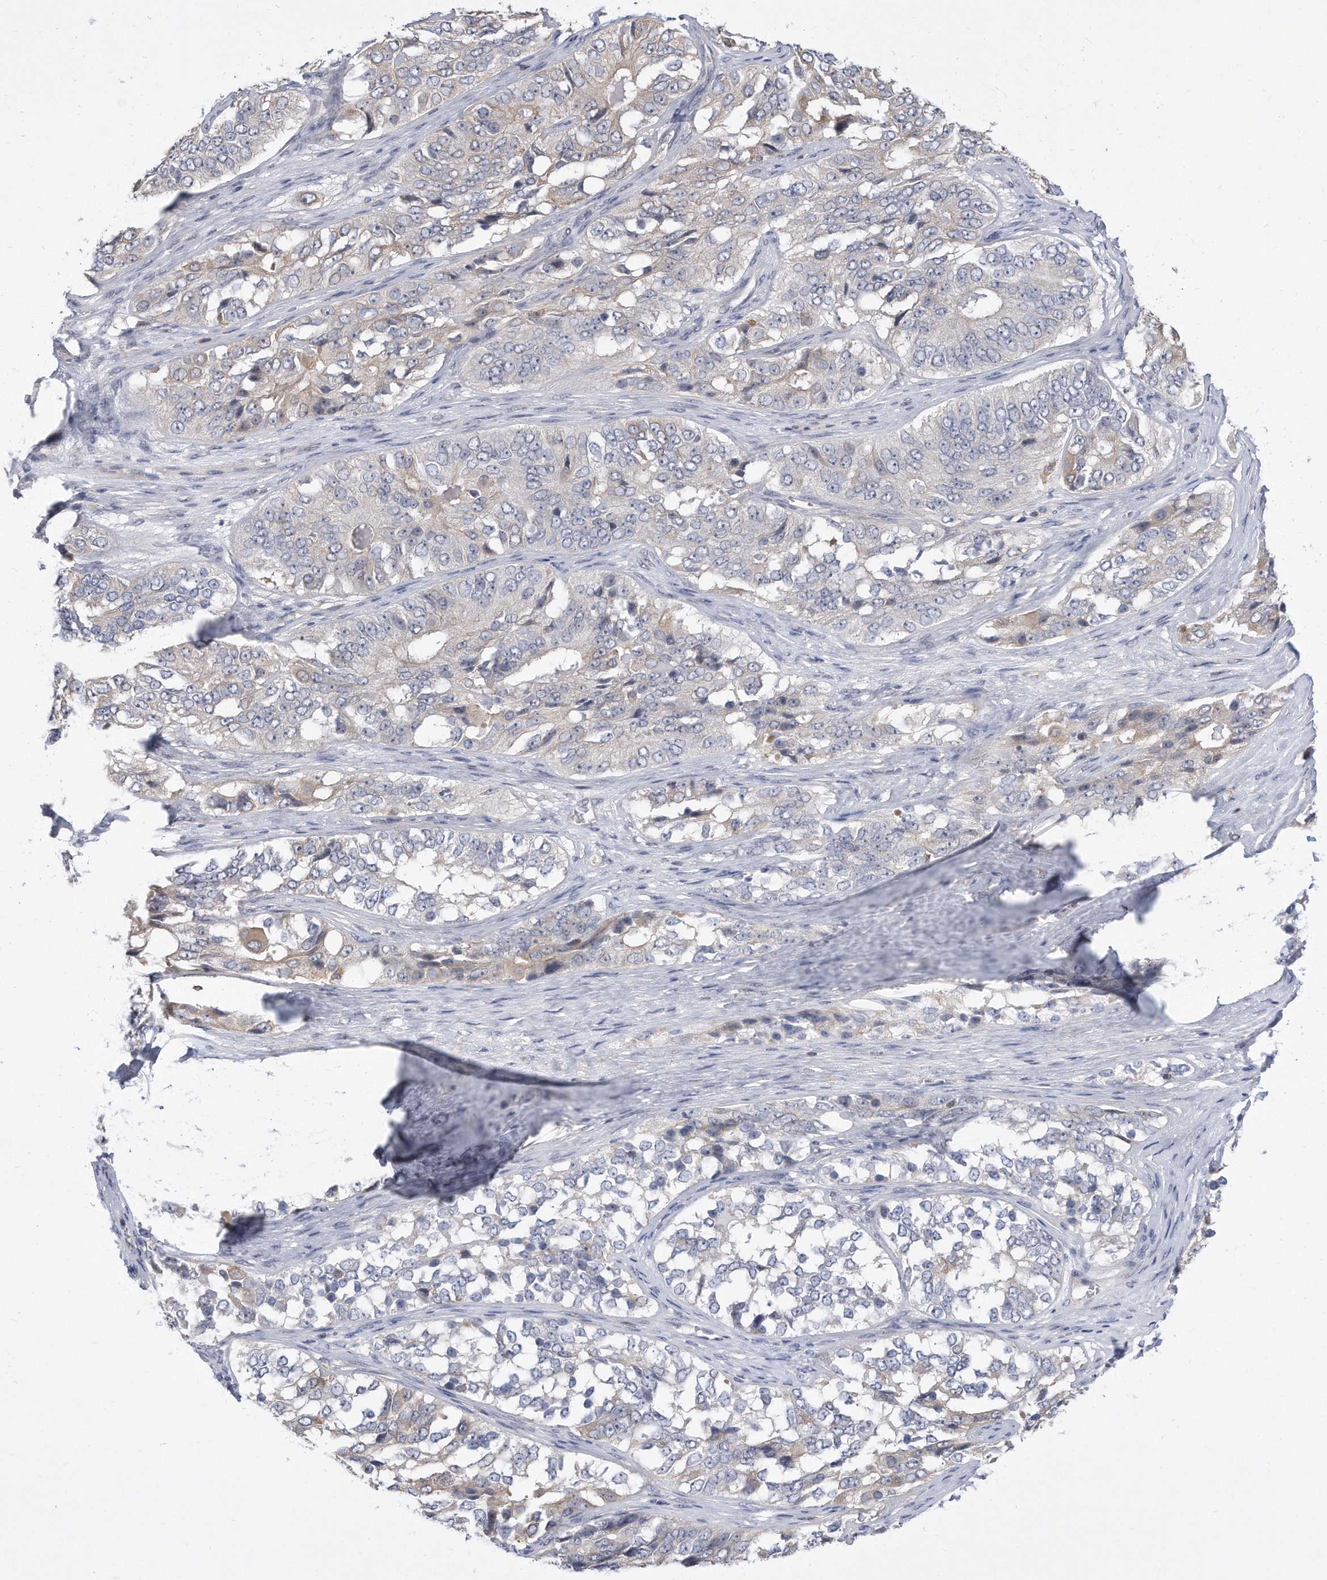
{"staining": {"intensity": "weak", "quantity": "<25%", "location": "cytoplasmic/membranous"}, "tissue": "ovarian cancer", "cell_type": "Tumor cells", "image_type": "cancer", "snomed": [{"axis": "morphology", "description": "Carcinoma, endometroid"}, {"axis": "topography", "description": "Ovary"}], "caption": "Immunohistochemical staining of human ovarian cancer (endometroid carcinoma) exhibits no significant staining in tumor cells.", "gene": "TCP1", "patient": {"sex": "female", "age": 51}}